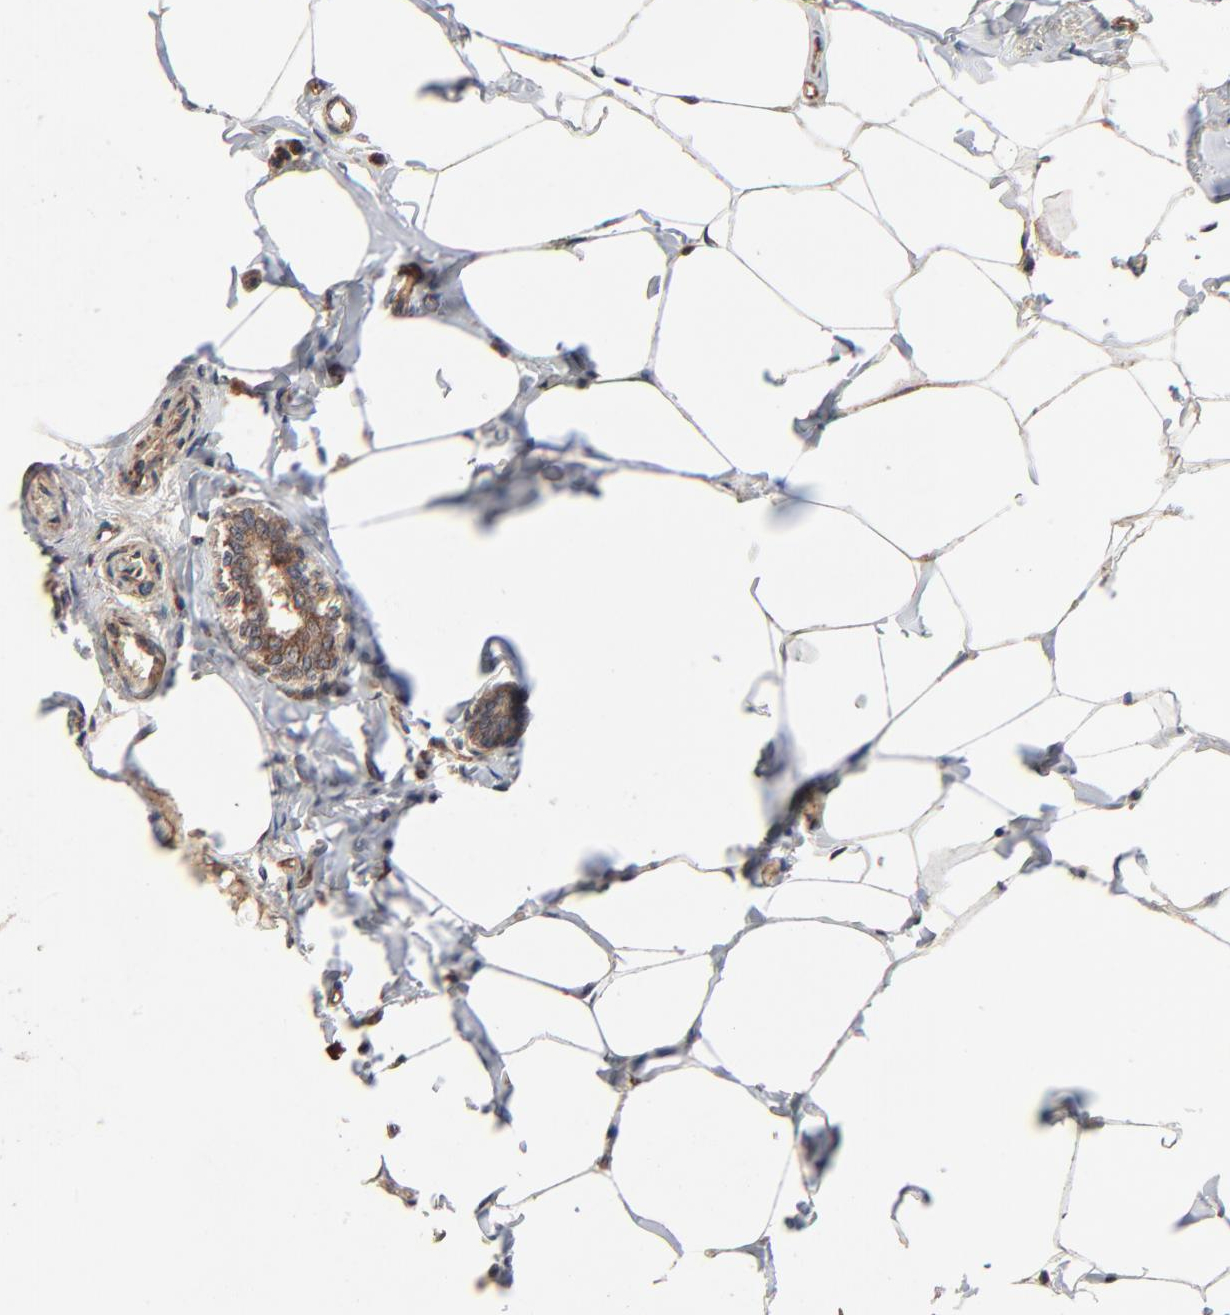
{"staining": {"intensity": "moderate", "quantity": ">75%", "location": "cytoplasmic/membranous"}, "tissue": "breast cancer", "cell_type": "Tumor cells", "image_type": "cancer", "snomed": [{"axis": "morphology", "description": "Lobular carcinoma"}, {"axis": "topography", "description": "Breast"}], "caption": "Breast cancer stained with a protein marker reveals moderate staining in tumor cells.", "gene": "ABLIM3", "patient": {"sex": "female", "age": 51}}